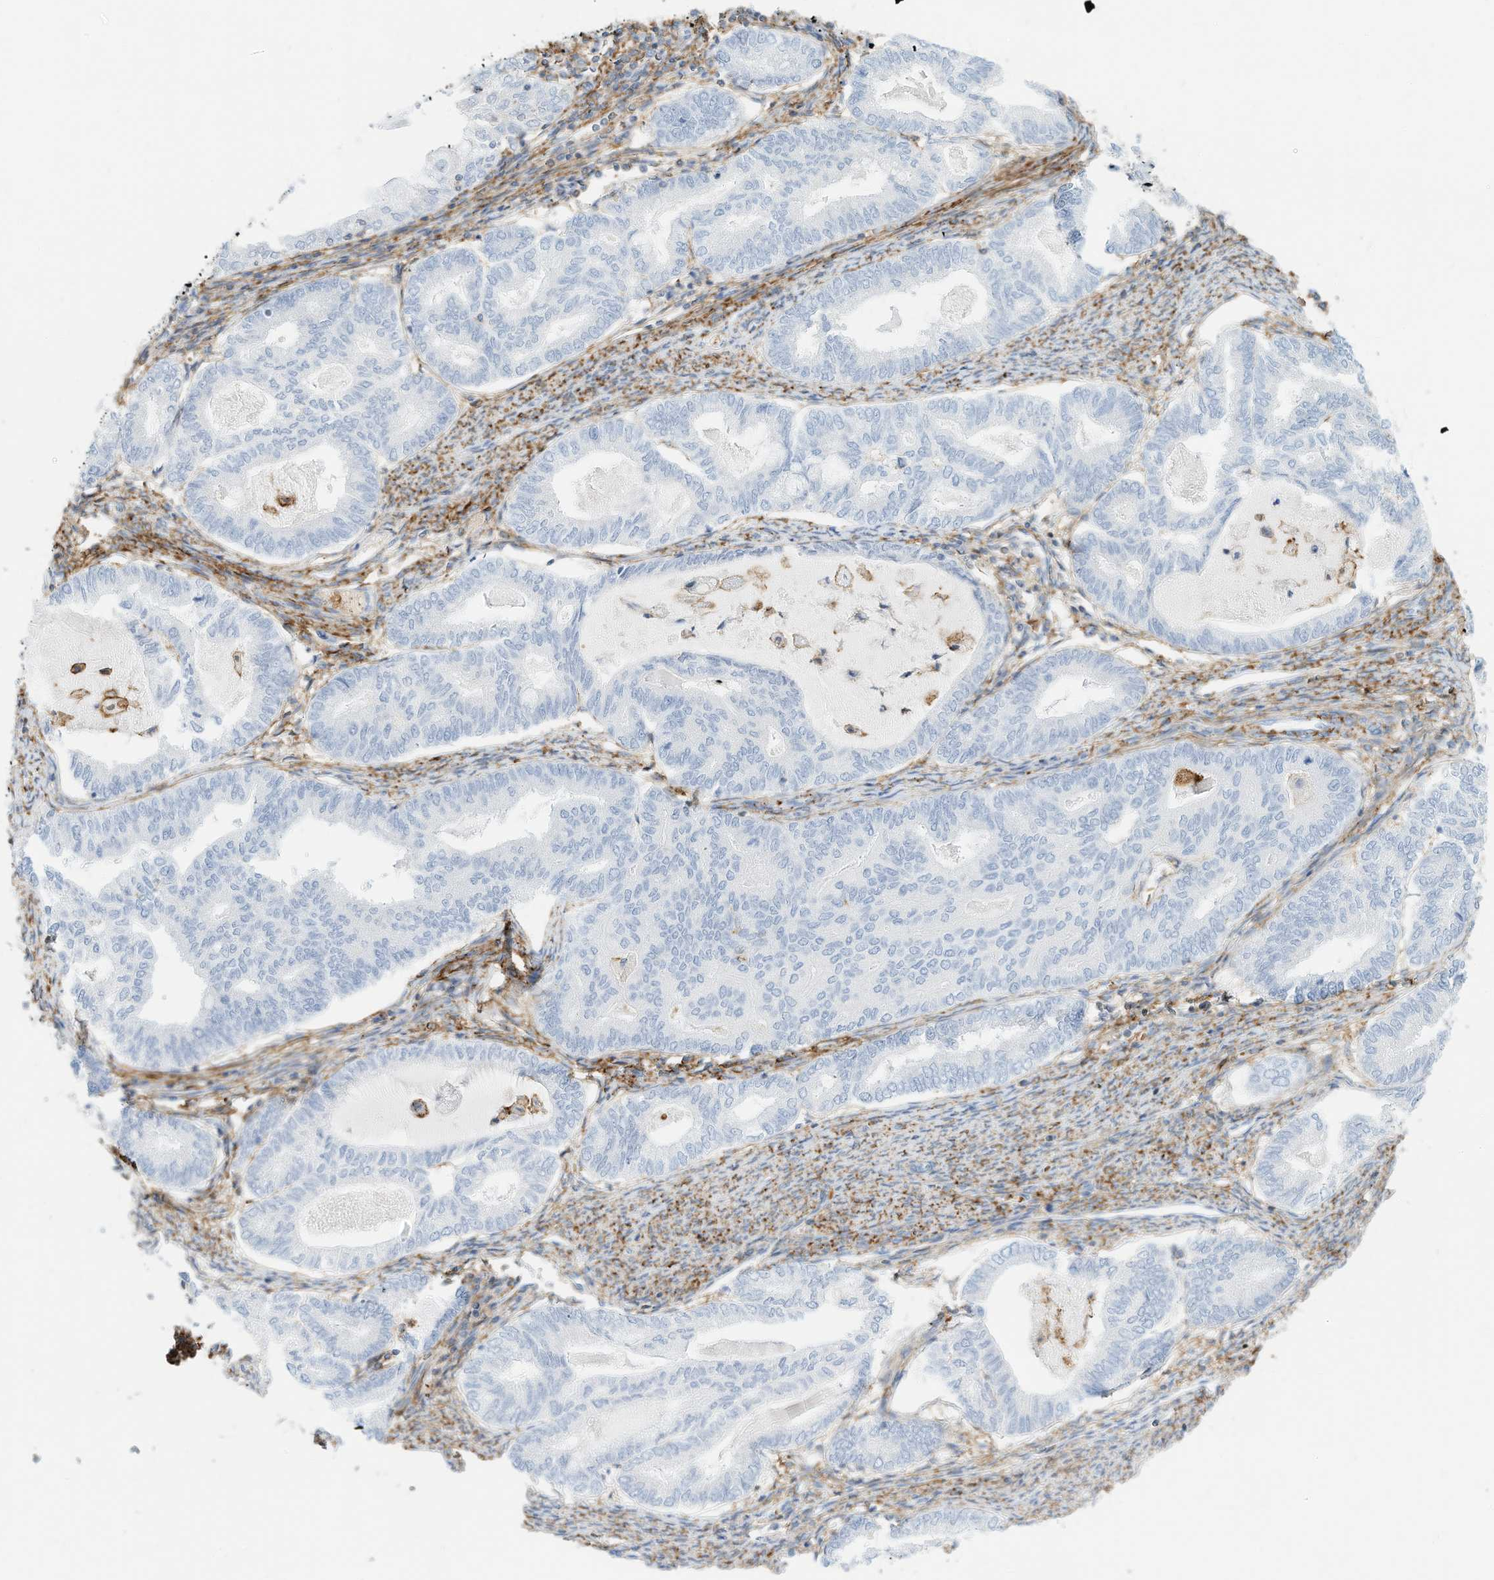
{"staining": {"intensity": "negative", "quantity": "none", "location": "none"}, "tissue": "endometrial cancer", "cell_type": "Tumor cells", "image_type": "cancer", "snomed": [{"axis": "morphology", "description": "Adenocarcinoma, NOS"}, {"axis": "topography", "description": "Endometrium"}], "caption": "Immunohistochemical staining of adenocarcinoma (endometrial) displays no significant staining in tumor cells.", "gene": "TXNDC9", "patient": {"sex": "female", "age": 79}}